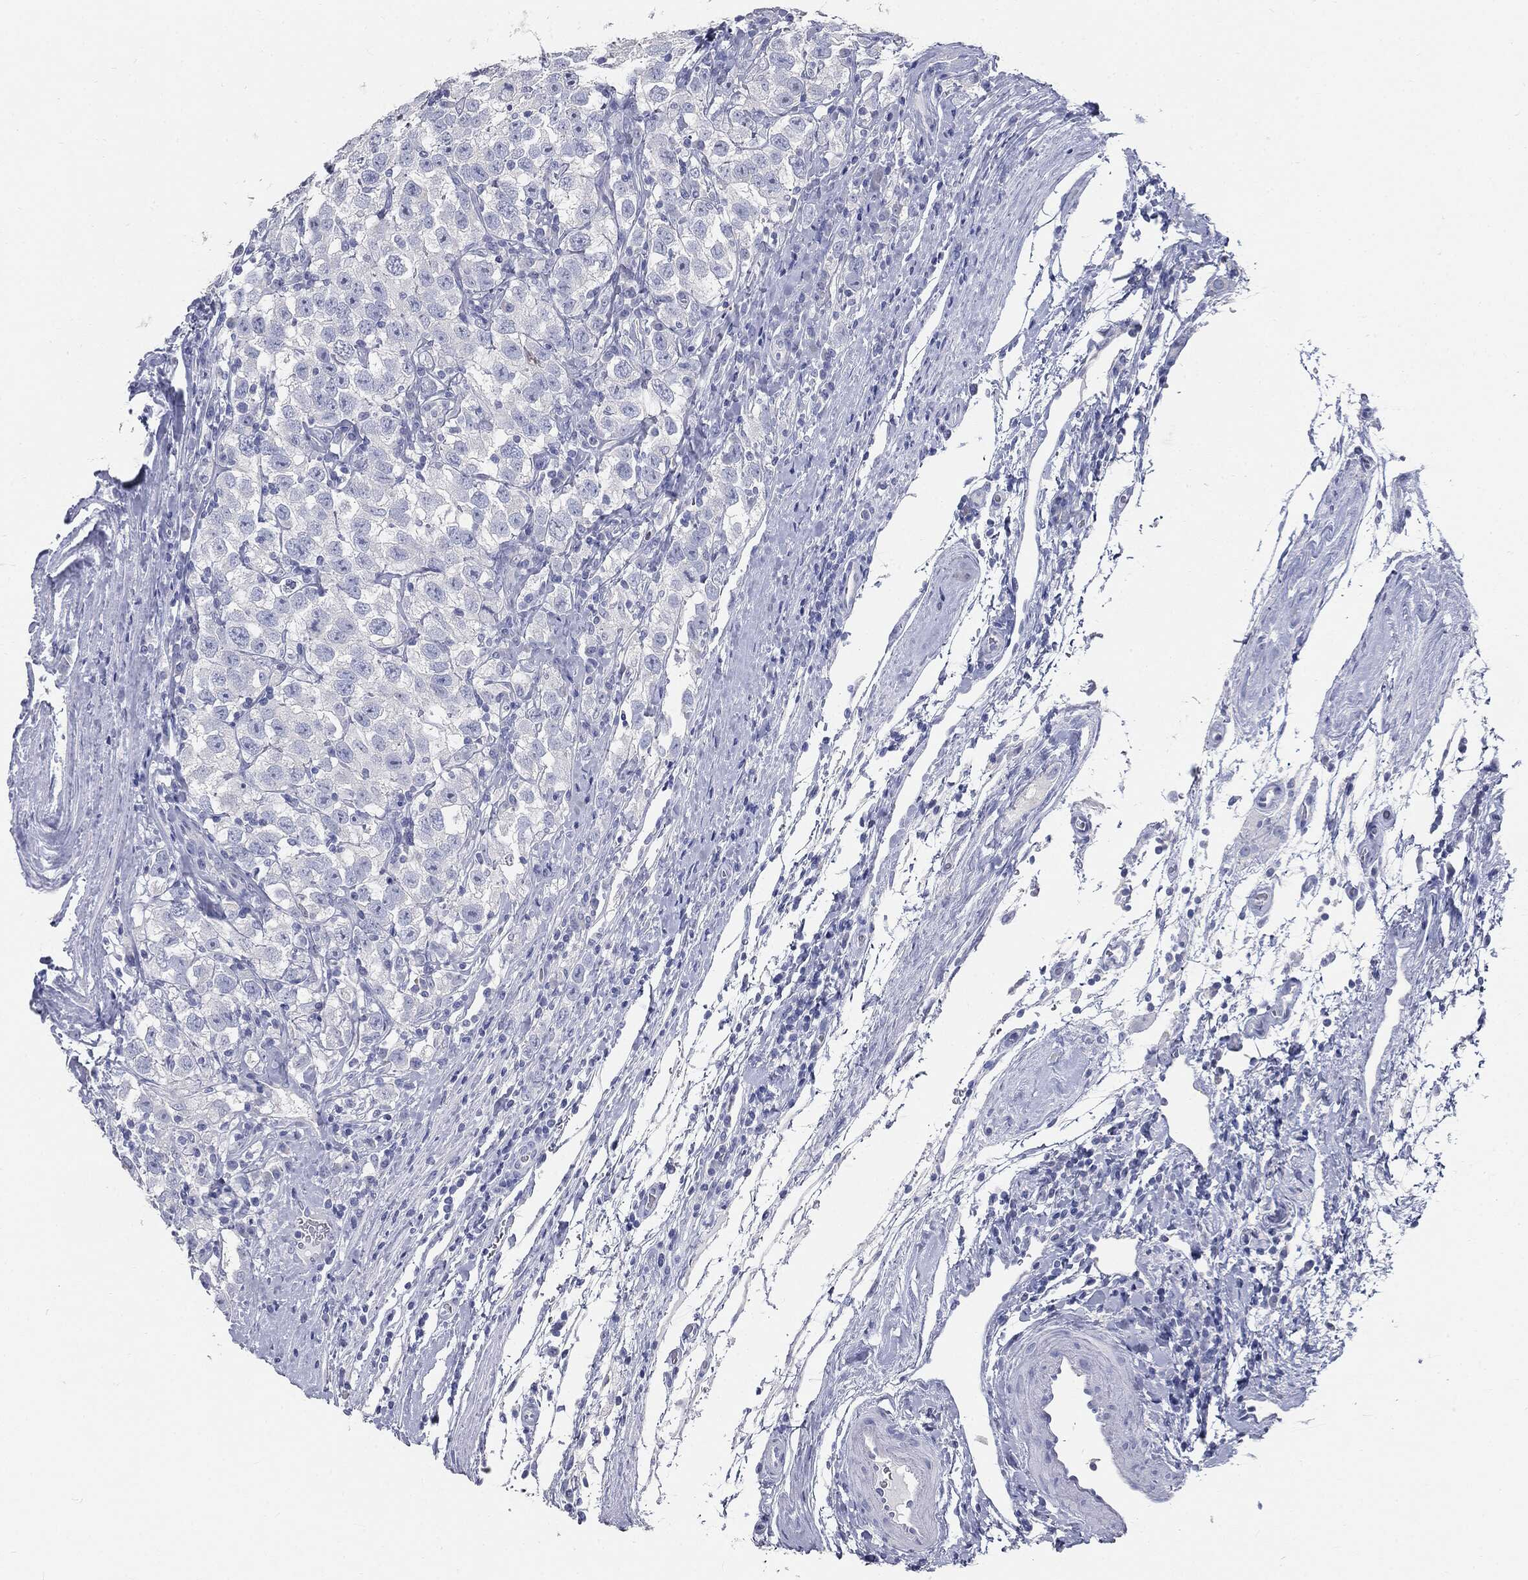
{"staining": {"intensity": "negative", "quantity": "none", "location": "none"}, "tissue": "testis cancer", "cell_type": "Tumor cells", "image_type": "cancer", "snomed": [{"axis": "morphology", "description": "Seminoma, NOS"}, {"axis": "topography", "description": "Testis"}], "caption": "Human testis cancer stained for a protein using IHC demonstrates no expression in tumor cells.", "gene": "CUZD1", "patient": {"sex": "male", "age": 41}}